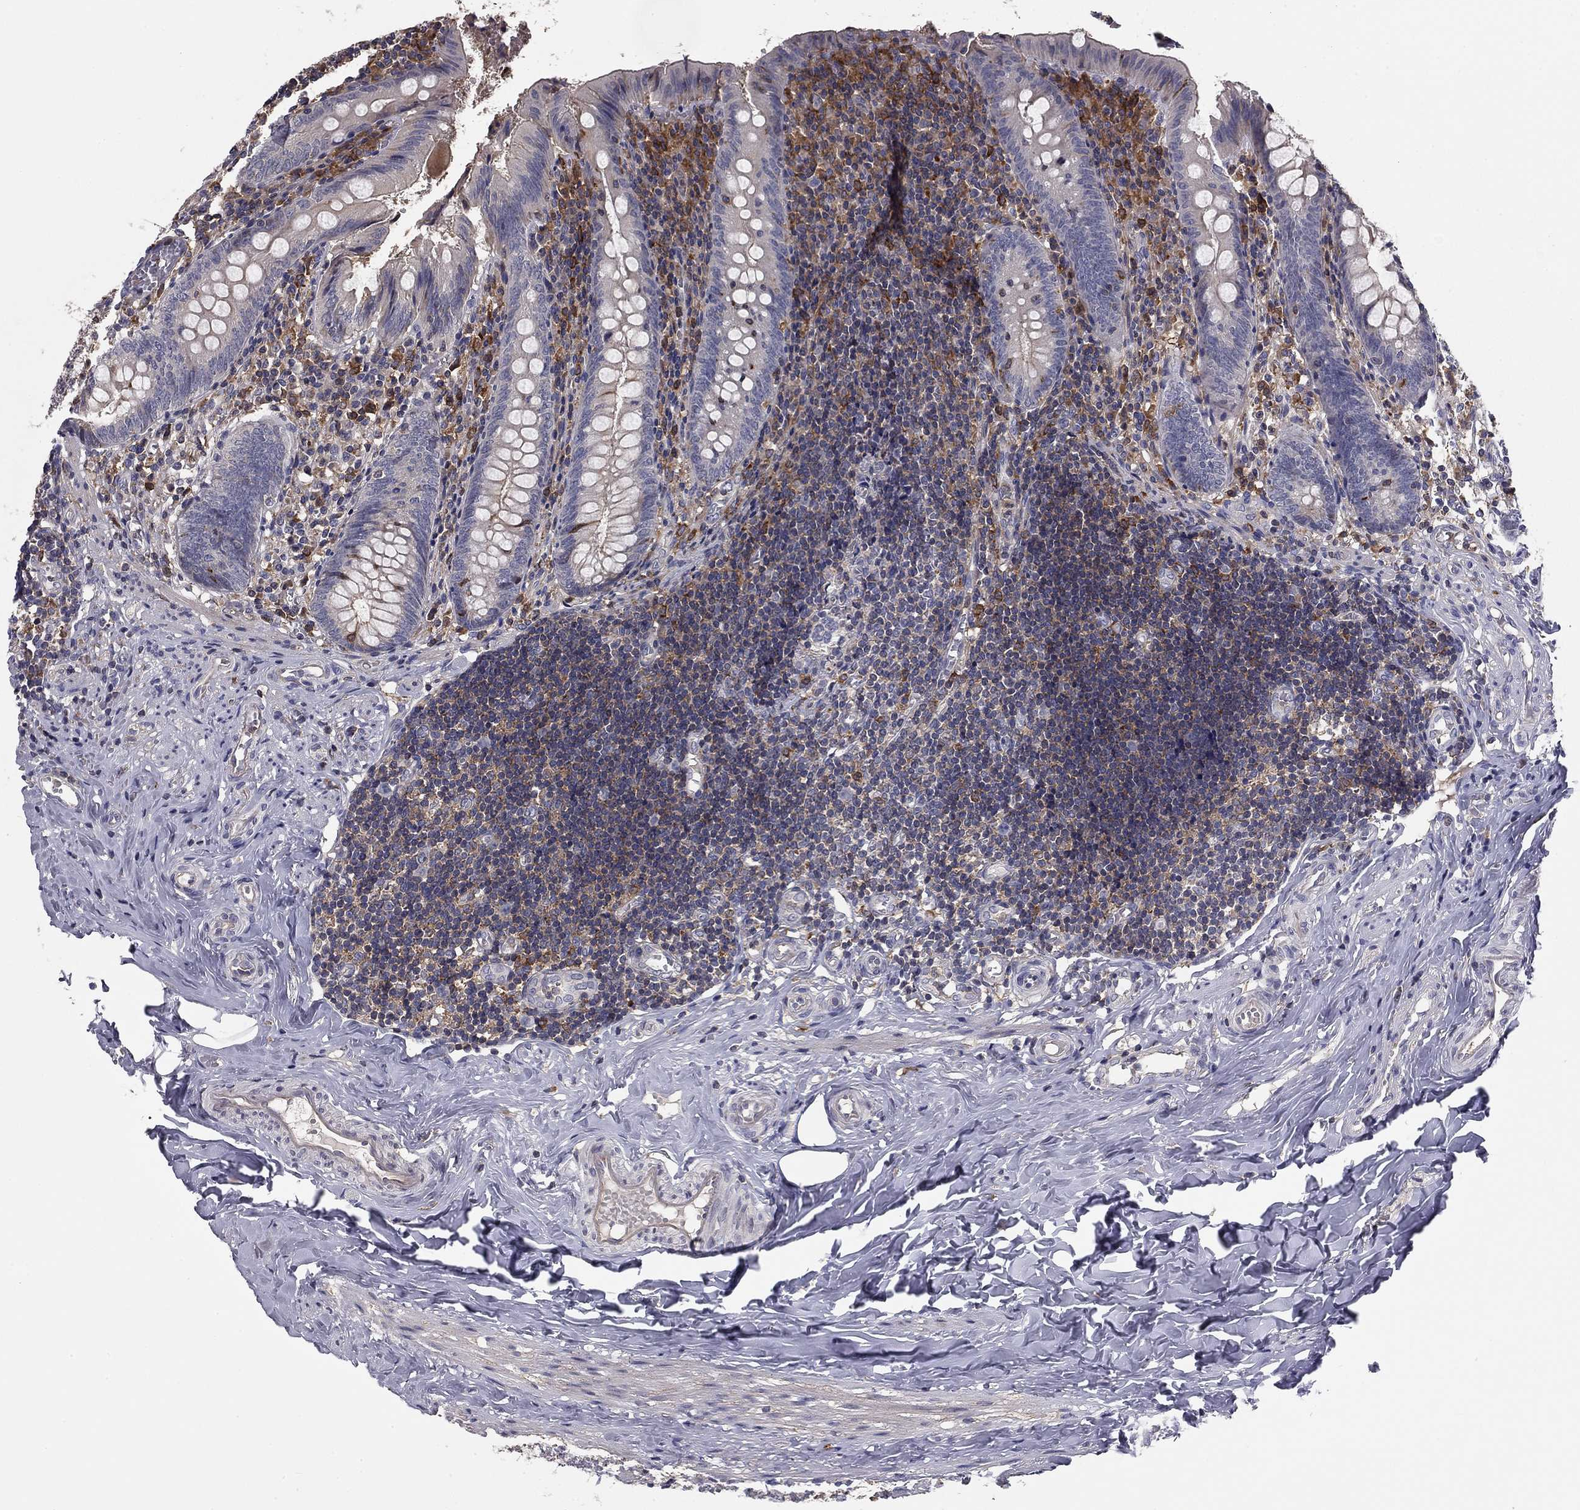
{"staining": {"intensity": "negative", "quantity": "none", "location": "none"}, "tissue": "appendix", "cell_type": "Glandular cells", "image_type": "normal", "snomed": [{"axis": "morphology", "description": "Normal tissue, NOS"}, {"axis": "topography", "description": "Appendix"}], "caption": "Normal appendix was stained to show a protein in brown. There is no significant staining in glandular cells. The staining is performed using DAB brown chromogen with nuclei counter-stained in using hematoxylin.", "gene": "PLCB2", "patient": {"sex": "female", "age": 23}}